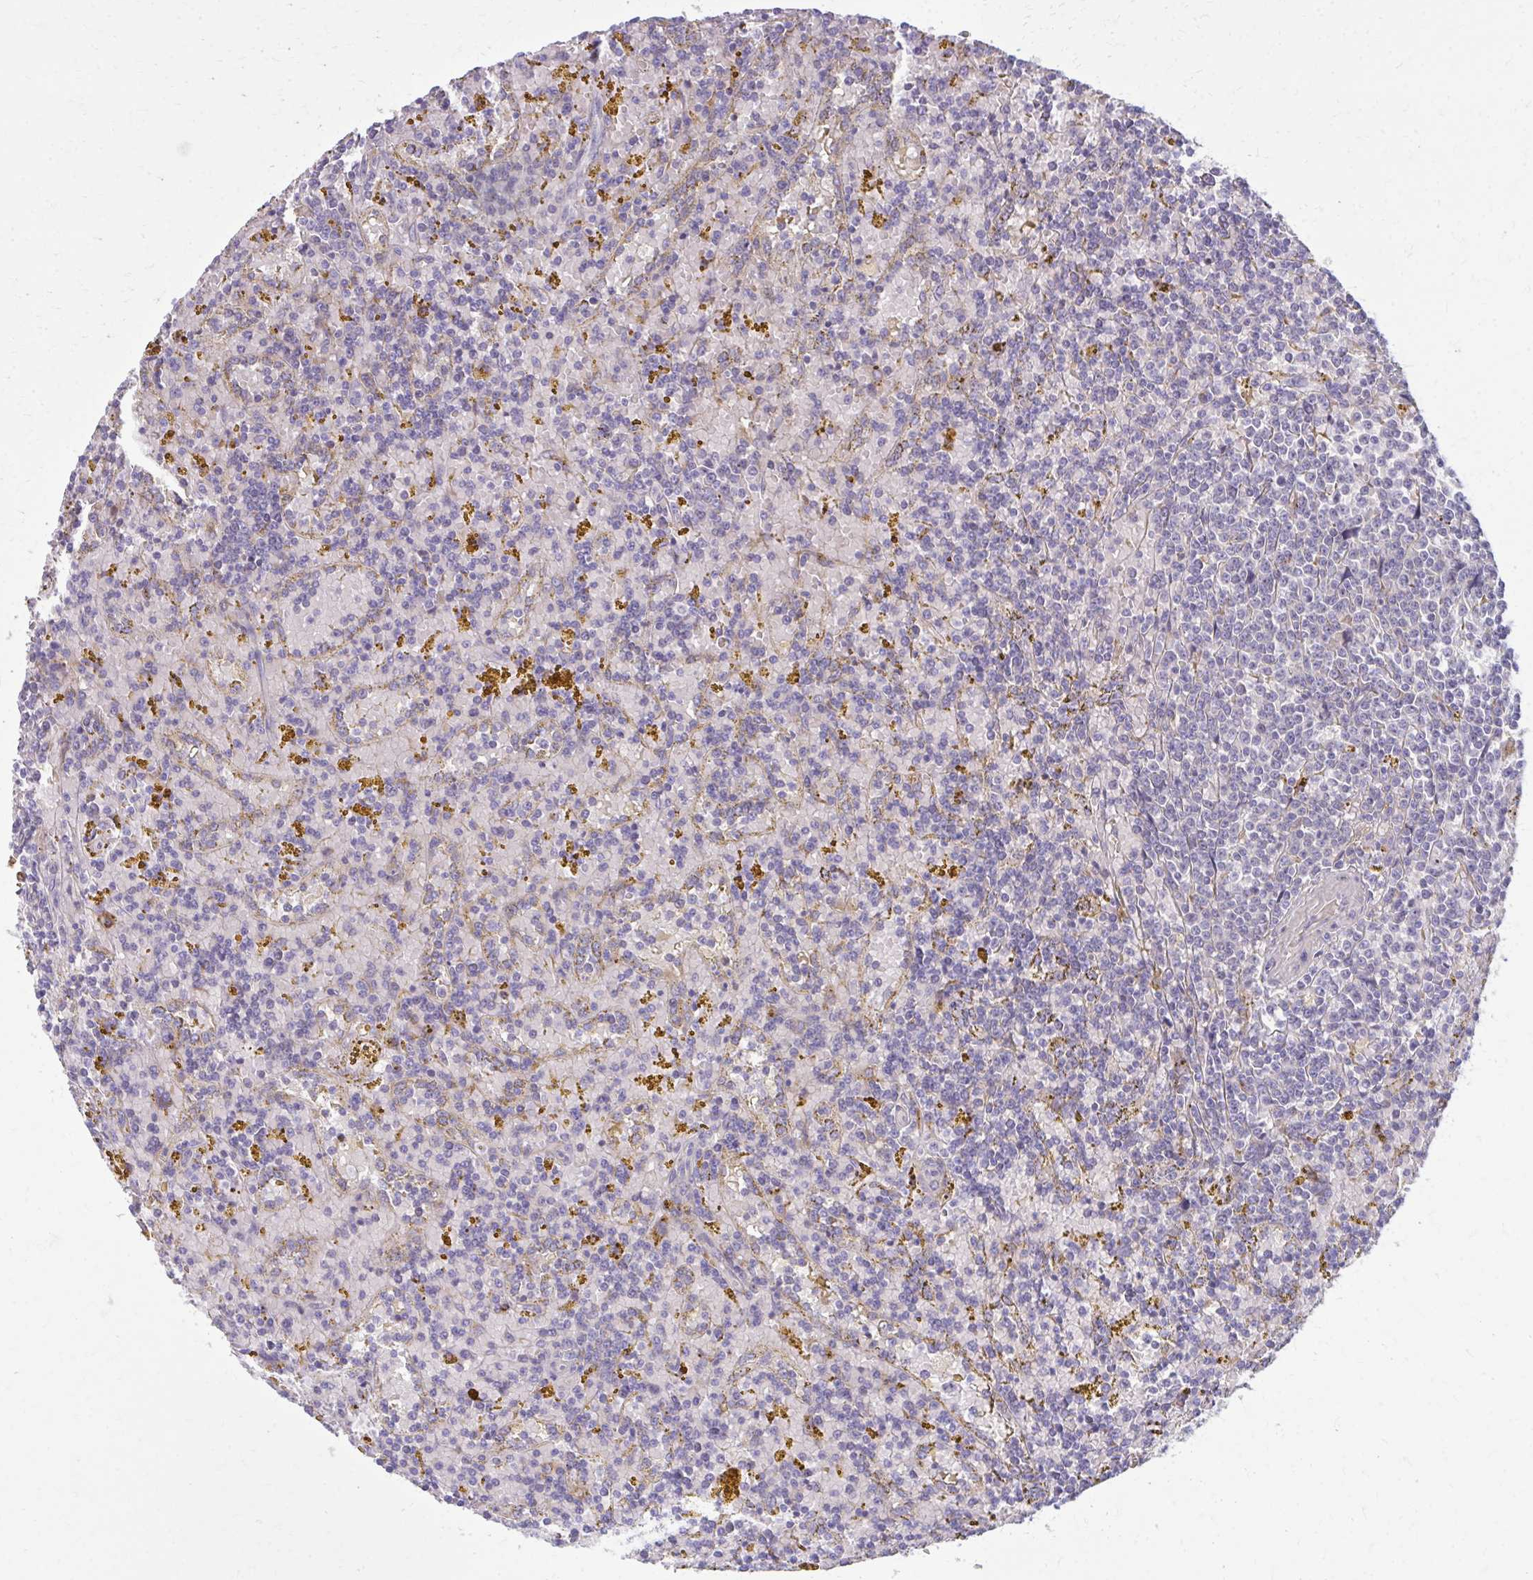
{"staining": {"intensity": "negative", "quantity": "none", "location": "none"}, "tissue": "lymphoma", "cell_type": "Tumor cells", "image_type": "cancer", "snomed": [{"axis": "morphology", "description": "Malignant lymphoma, non-Hodgkin's type, Low grade"}, {"axis": "topography", "description": "Spleen"}, {"axis": "topography", "description": "Lymph node"}], "caption": "IHC histopathology image of human malignant lymphoma, non-Hodgkin's type (low-grade) stained for a protein (brown), which reveals no staining in tumor cells.", "gene": "CEMP1", "patient": {"sex": "female", "age": 66}}